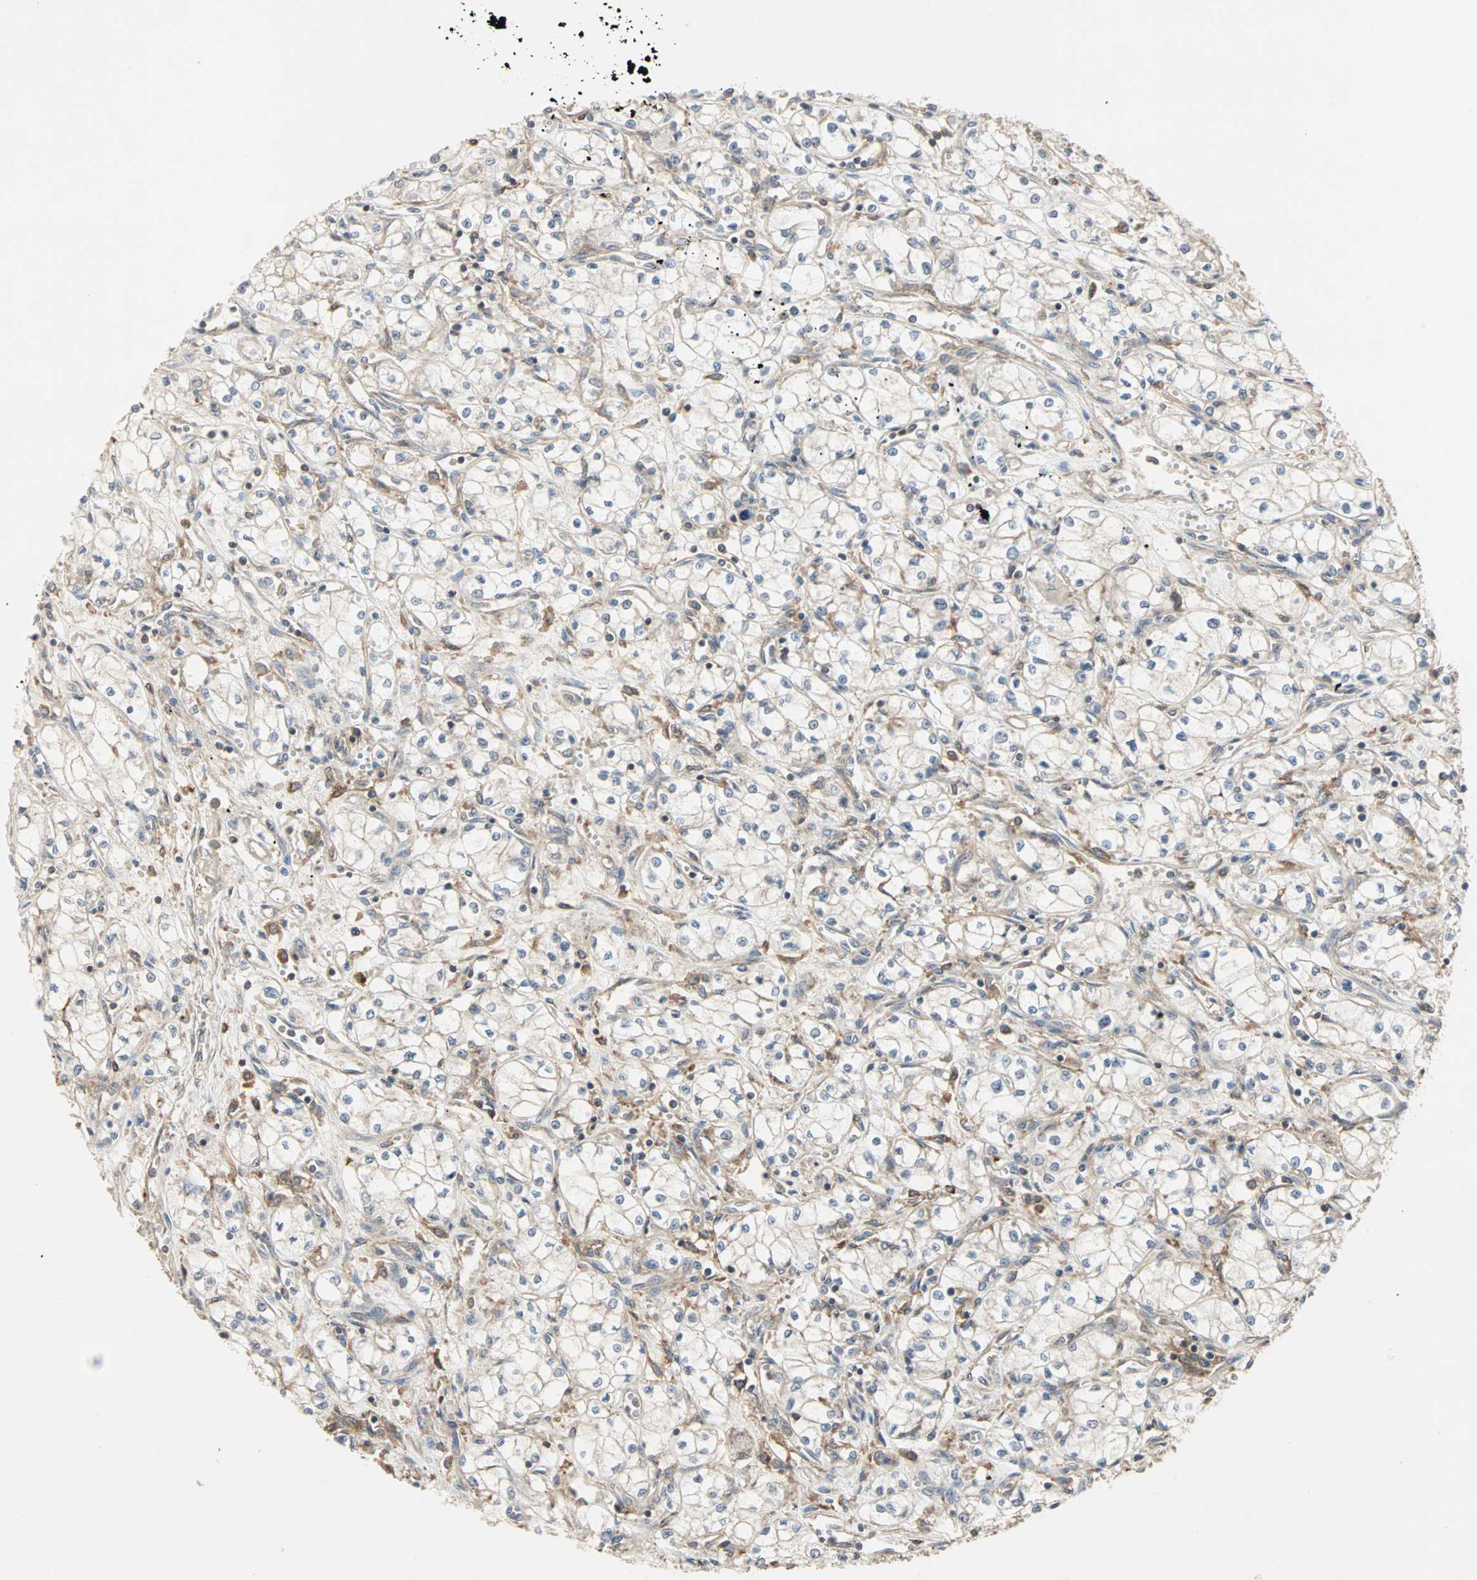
{"staining": {"intensity": "weak", "quantity": ">75%", "location": "cytoplasmic/membranous"}, "tissue": "renal cancer", "cell_type": "Tumor cells", "image_type": "cancer", "snomed": [{"axis": "morphology", "description": "Normal tissue, NOS"}, {"axis": "morphology", "description": "Adenocarcinoma, NOS"}, {"axis": "topography", "description": "Kidney"}], "caption": "IHC staining of renal adenocarcinoma, which displays low levels of weak cytoplasmic/membranous expression in about >75% of tumor cells indicating weak cytoplasmic/membranous protein positivity. The staining was performed using DAB (brown) for protein detection and nuclei were counterstained in hematoxylin (blue).", "gene": "GNAI2", "patient": {"sex": "male", "age": 59}}